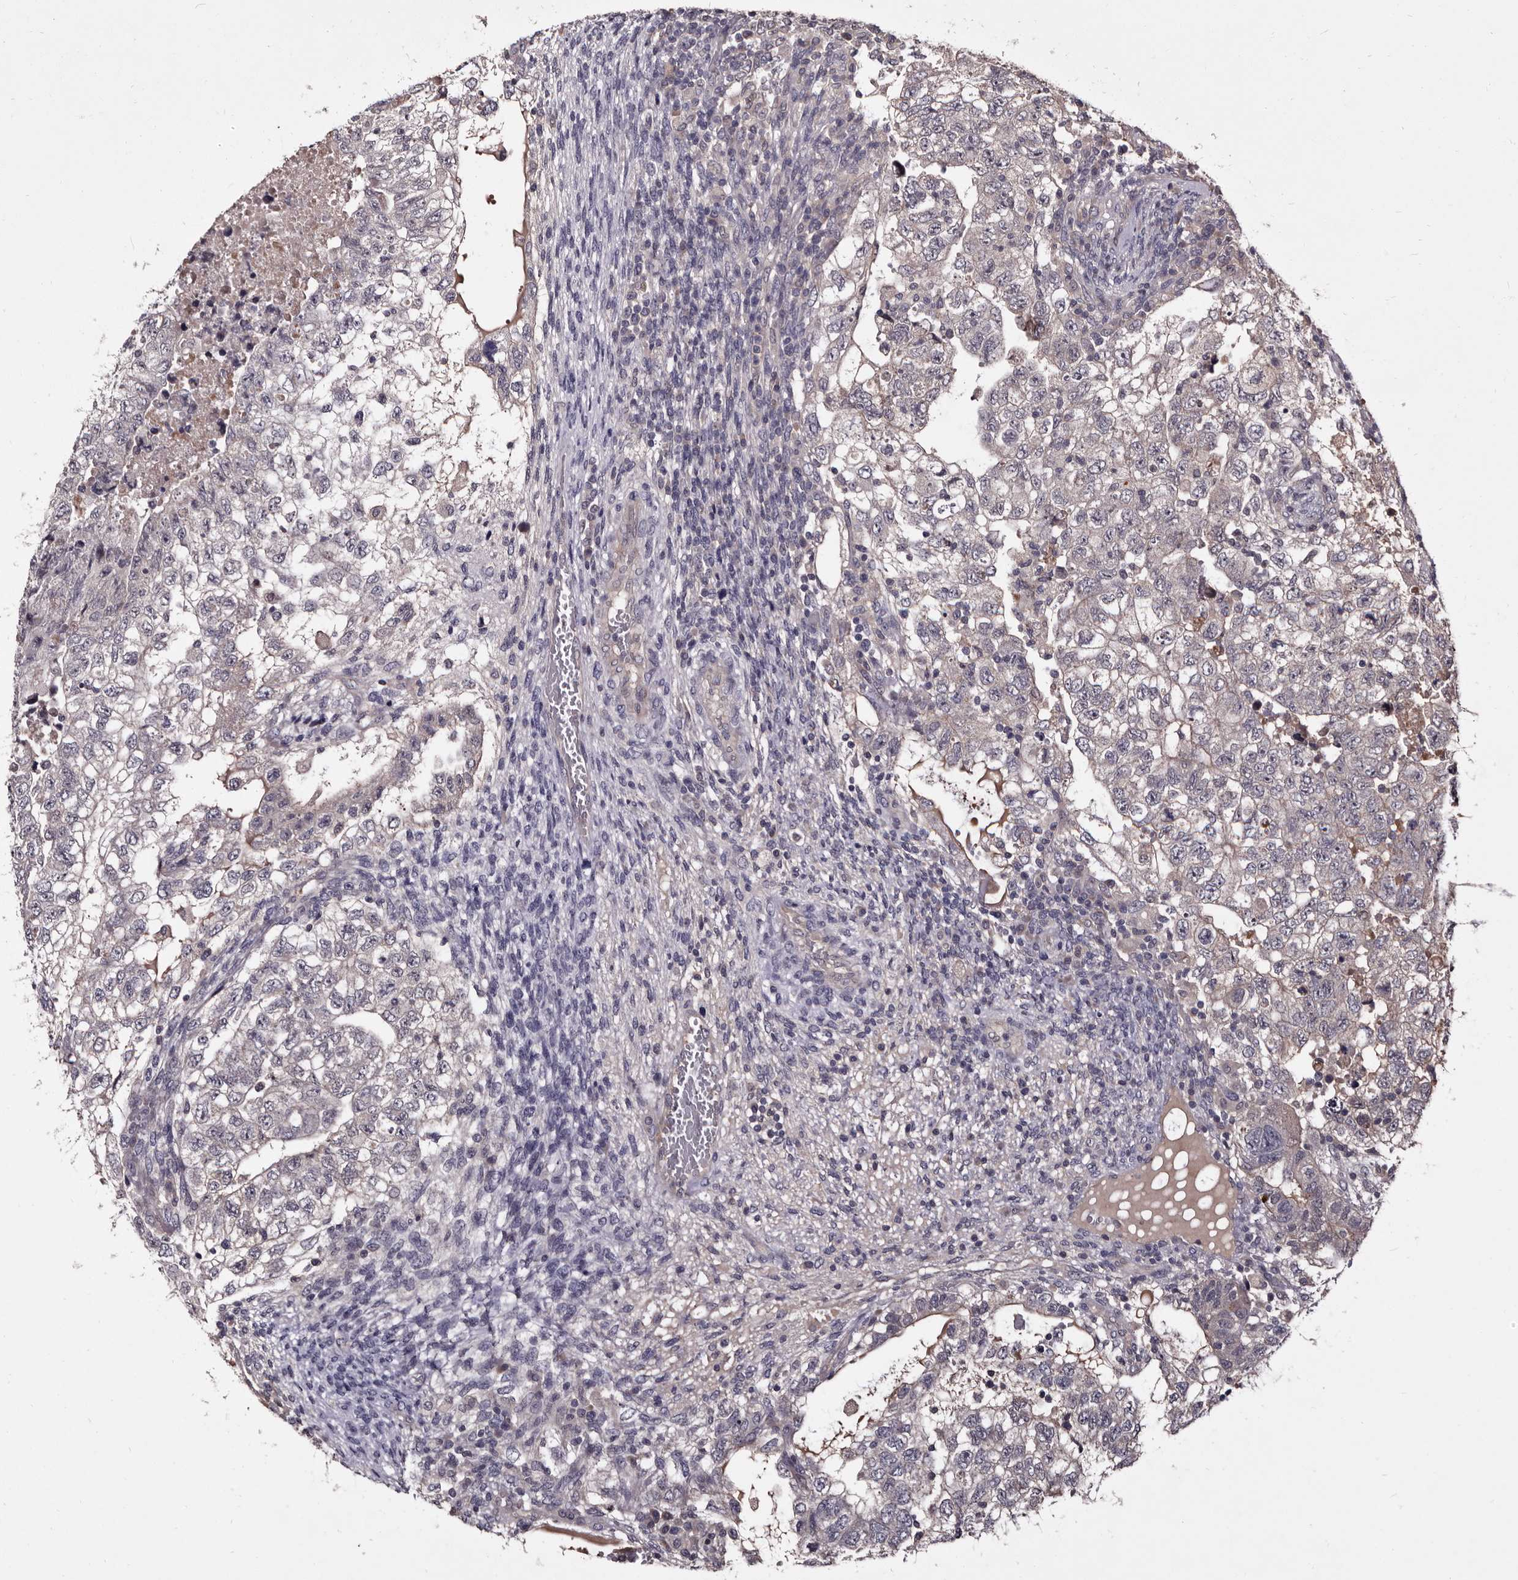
{"staining": {"intensity": "negative", "quantity": "none", "location": "none"}, "tissue": "testis cancer", "cell_type": "Tumor cells", "image_type": "cancer", "snomed": [{"axis": "morphology", "description": "Carcinoma, Embryonal, NOS"}, {"axis": "topography", "description": "Testis"}], "caption": "Immunohistochemistry (IHC) histopathology image of testis cancer stained for a protein (brown), which exhibits no staining in tumor cells. (DAB (3,3'-diaminobenzidine) IHC with hematoxylin counter stain).", "gene": "LANCL2", "patient": {"sex": "male", "age": 36}}